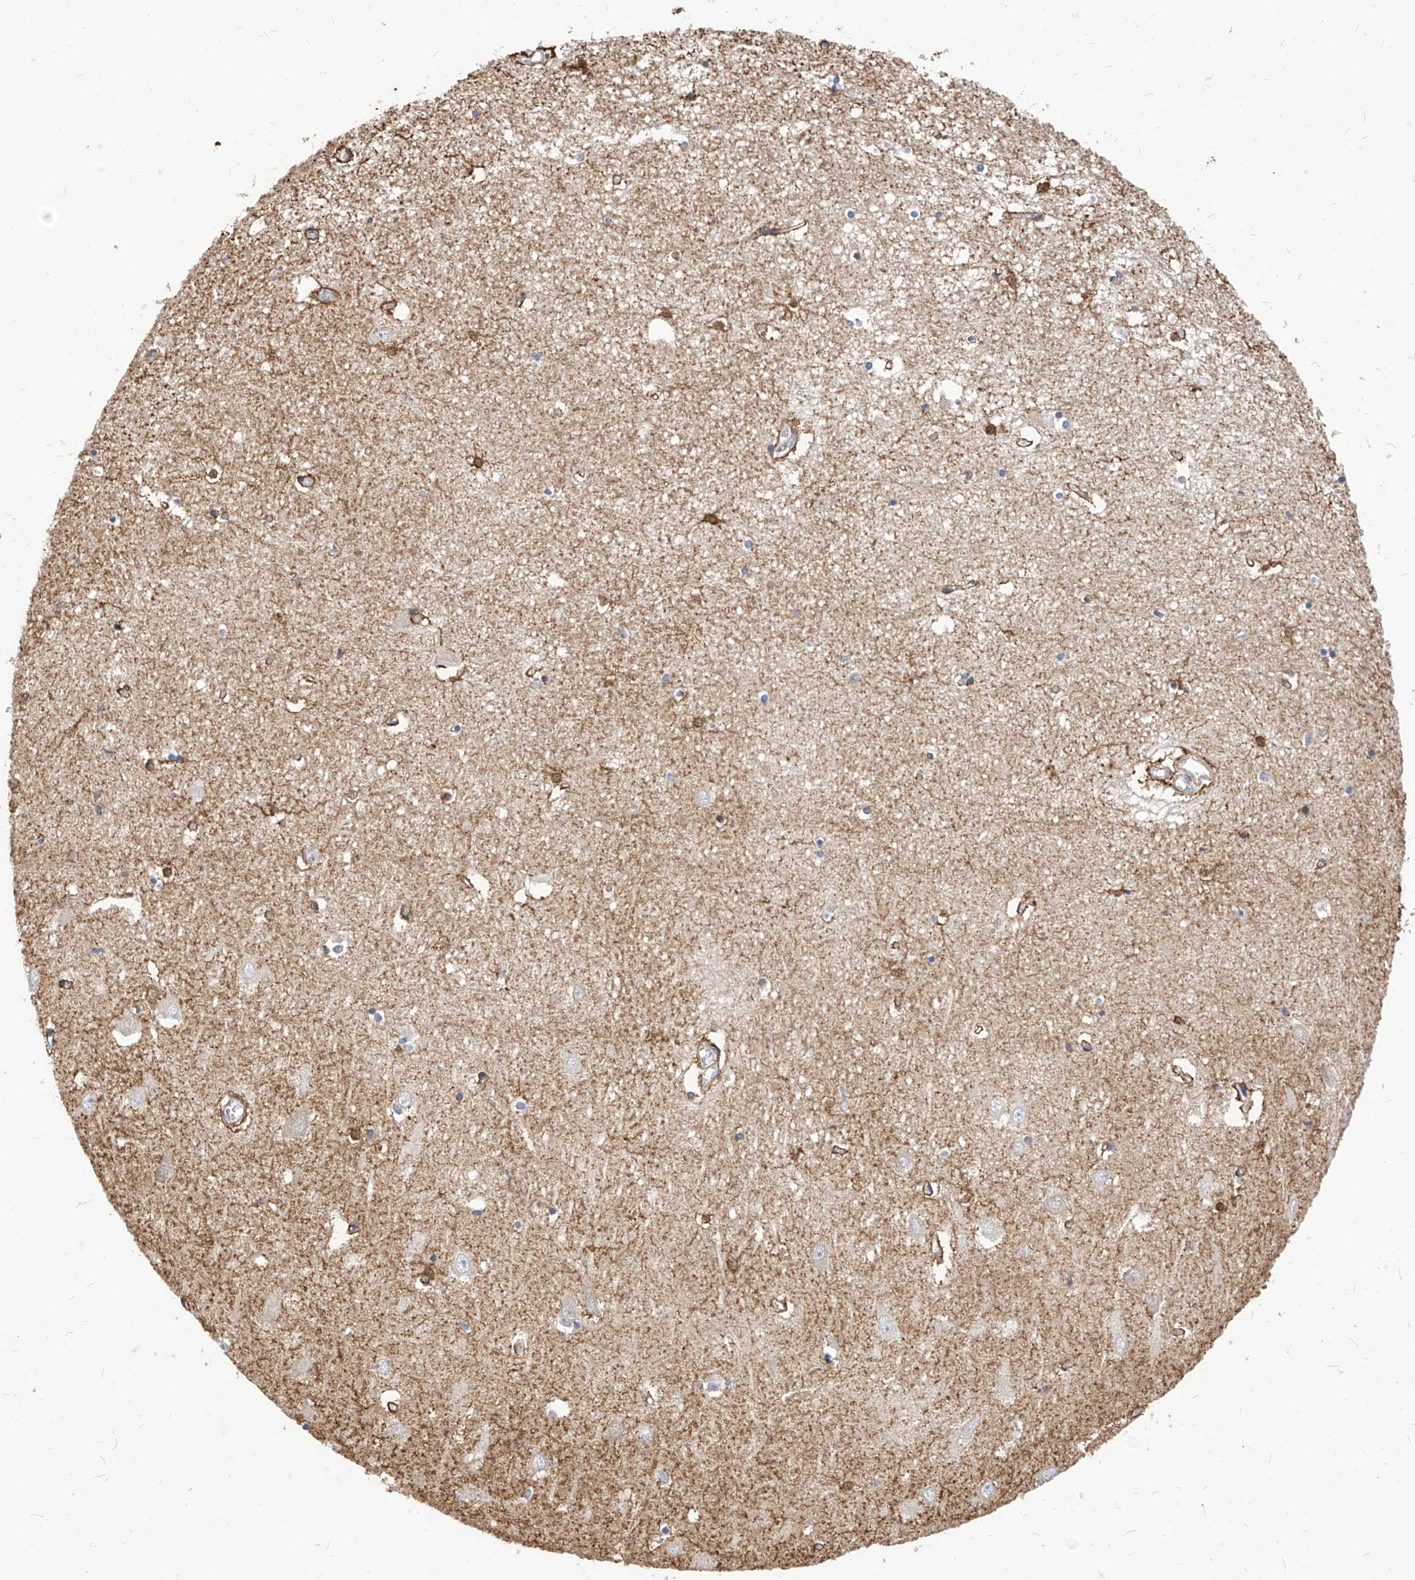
{"staining": {"intensity": "negative", "quantity": "none", "location": "none"}, "tissue": "hippocampus", "cell_type": "Glial cells", "image_type": "normal", "snomed": [{"axis": "morphology", "description": "Normal tissue, NOS"}, {"axis": "topography", "description": "Hippocampus"}], "caption": "Histopathology image shows no protein positivity in glial cells of unremarkable hippocampus.", "gene": "TTLL8", "patient": {"sex": "male", "age": 70}}